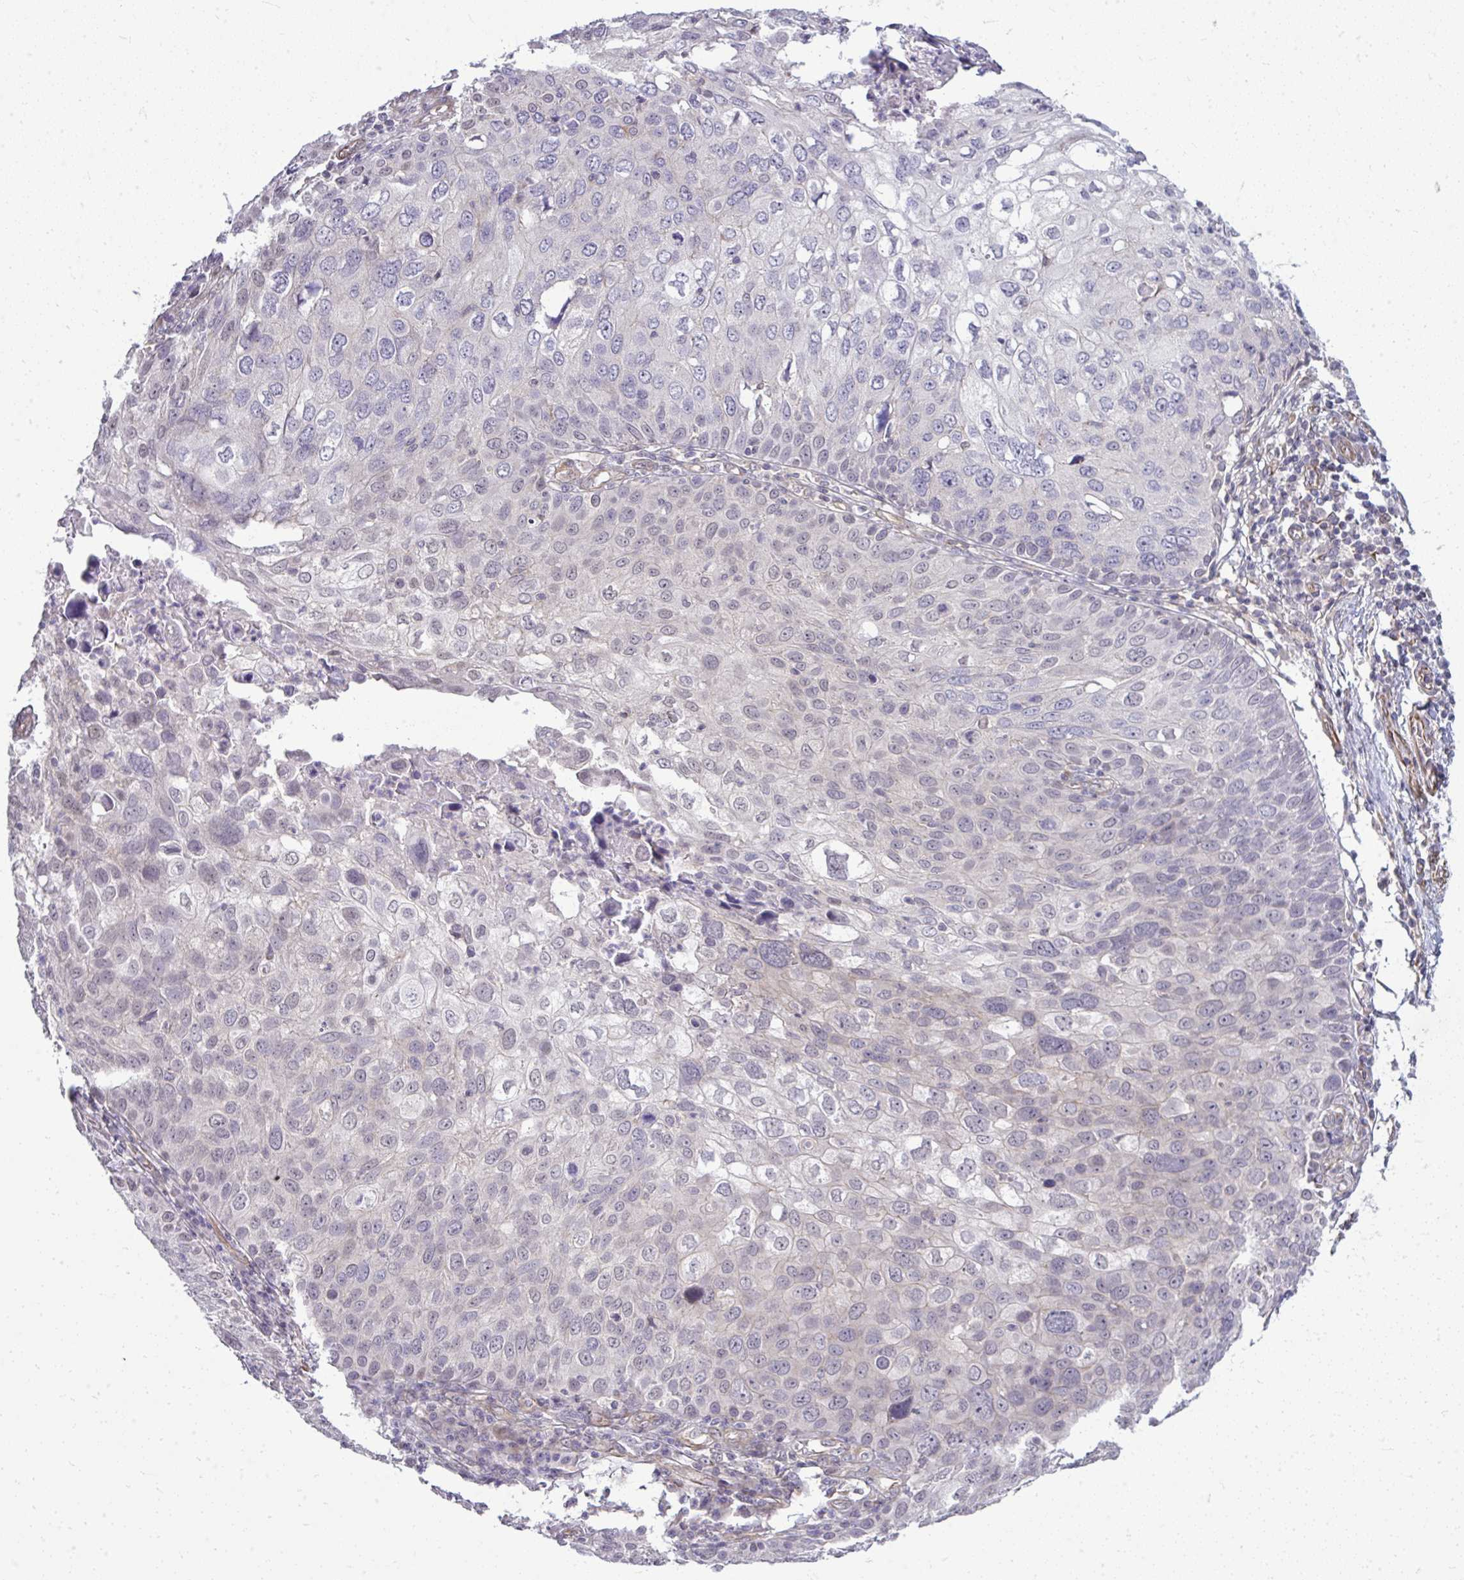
{"staining": {"intensity": "negative", "quantity": "none", "location": "none"}, "tissue": "skin cancer", "cell_type": "Tumor cells", "image_type": "cancer", "snomed": [{"axis": "morphology", "description": "Squamous cell carcinoma, NOS"}, {"axis": "topography", "description": "Skin"}], "caption": "Tumor cells show no significant protein staining in skin cancer.", "gene": "FUT10", "patient": {"sex": "male", "age": 87}}